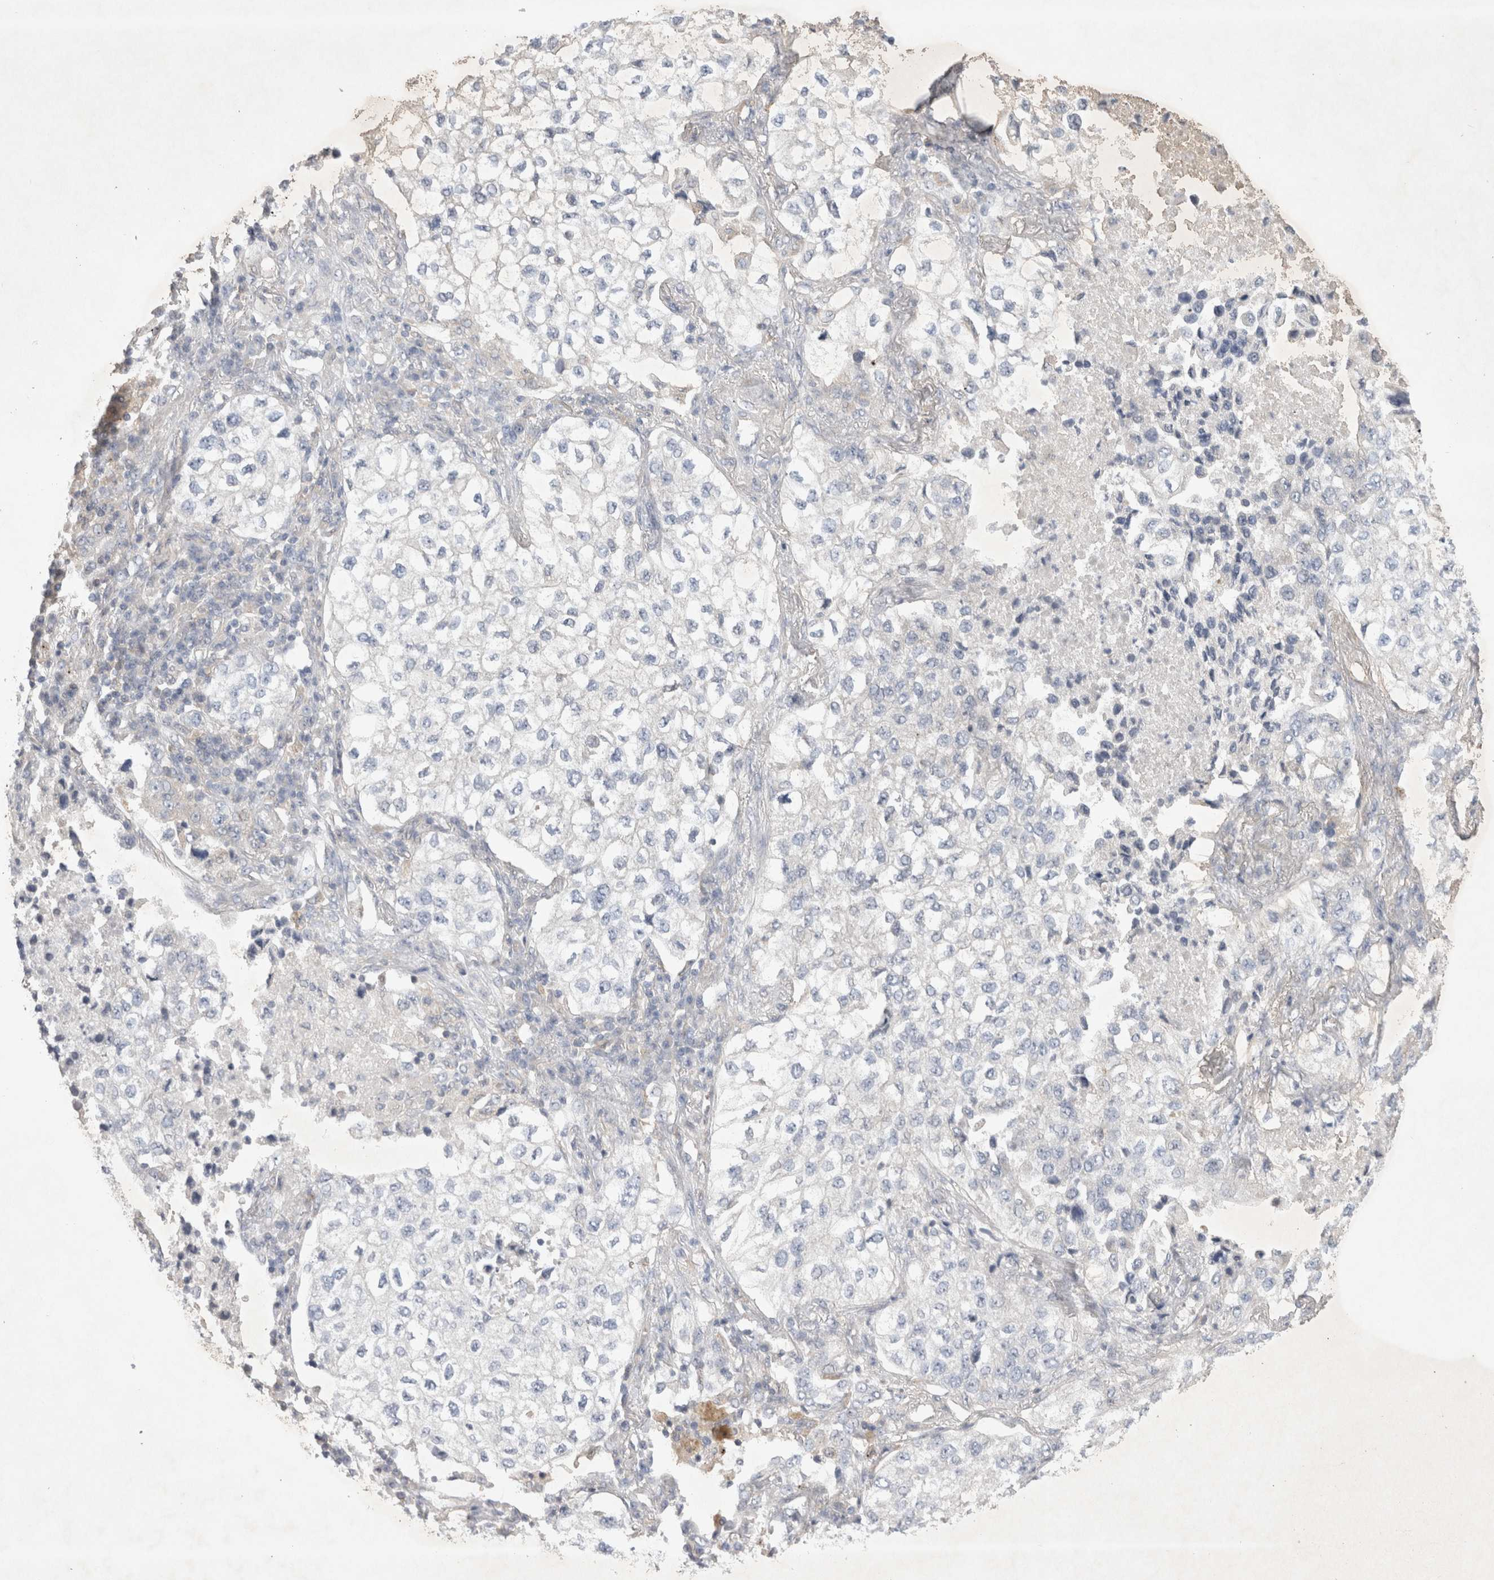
{"staining": {"intensity": "negative", "quantity": "none", "location": "none"}, "tissue": "lung cancer", "cell_type": "Tumor cells", "image_type": "cancer", "snomed": [{"axis": "morphology", "description": "Adenocarcinoma, NOS"}, {"axis": "topography", "description": "Lung"}], "caption": "Adenocarcinoma (lung) was stained to show a protein in brown. There is no significant staining in tumor cells.", "gene": "SRD5A3", "patient": {"sex": "male", "age": 63}}